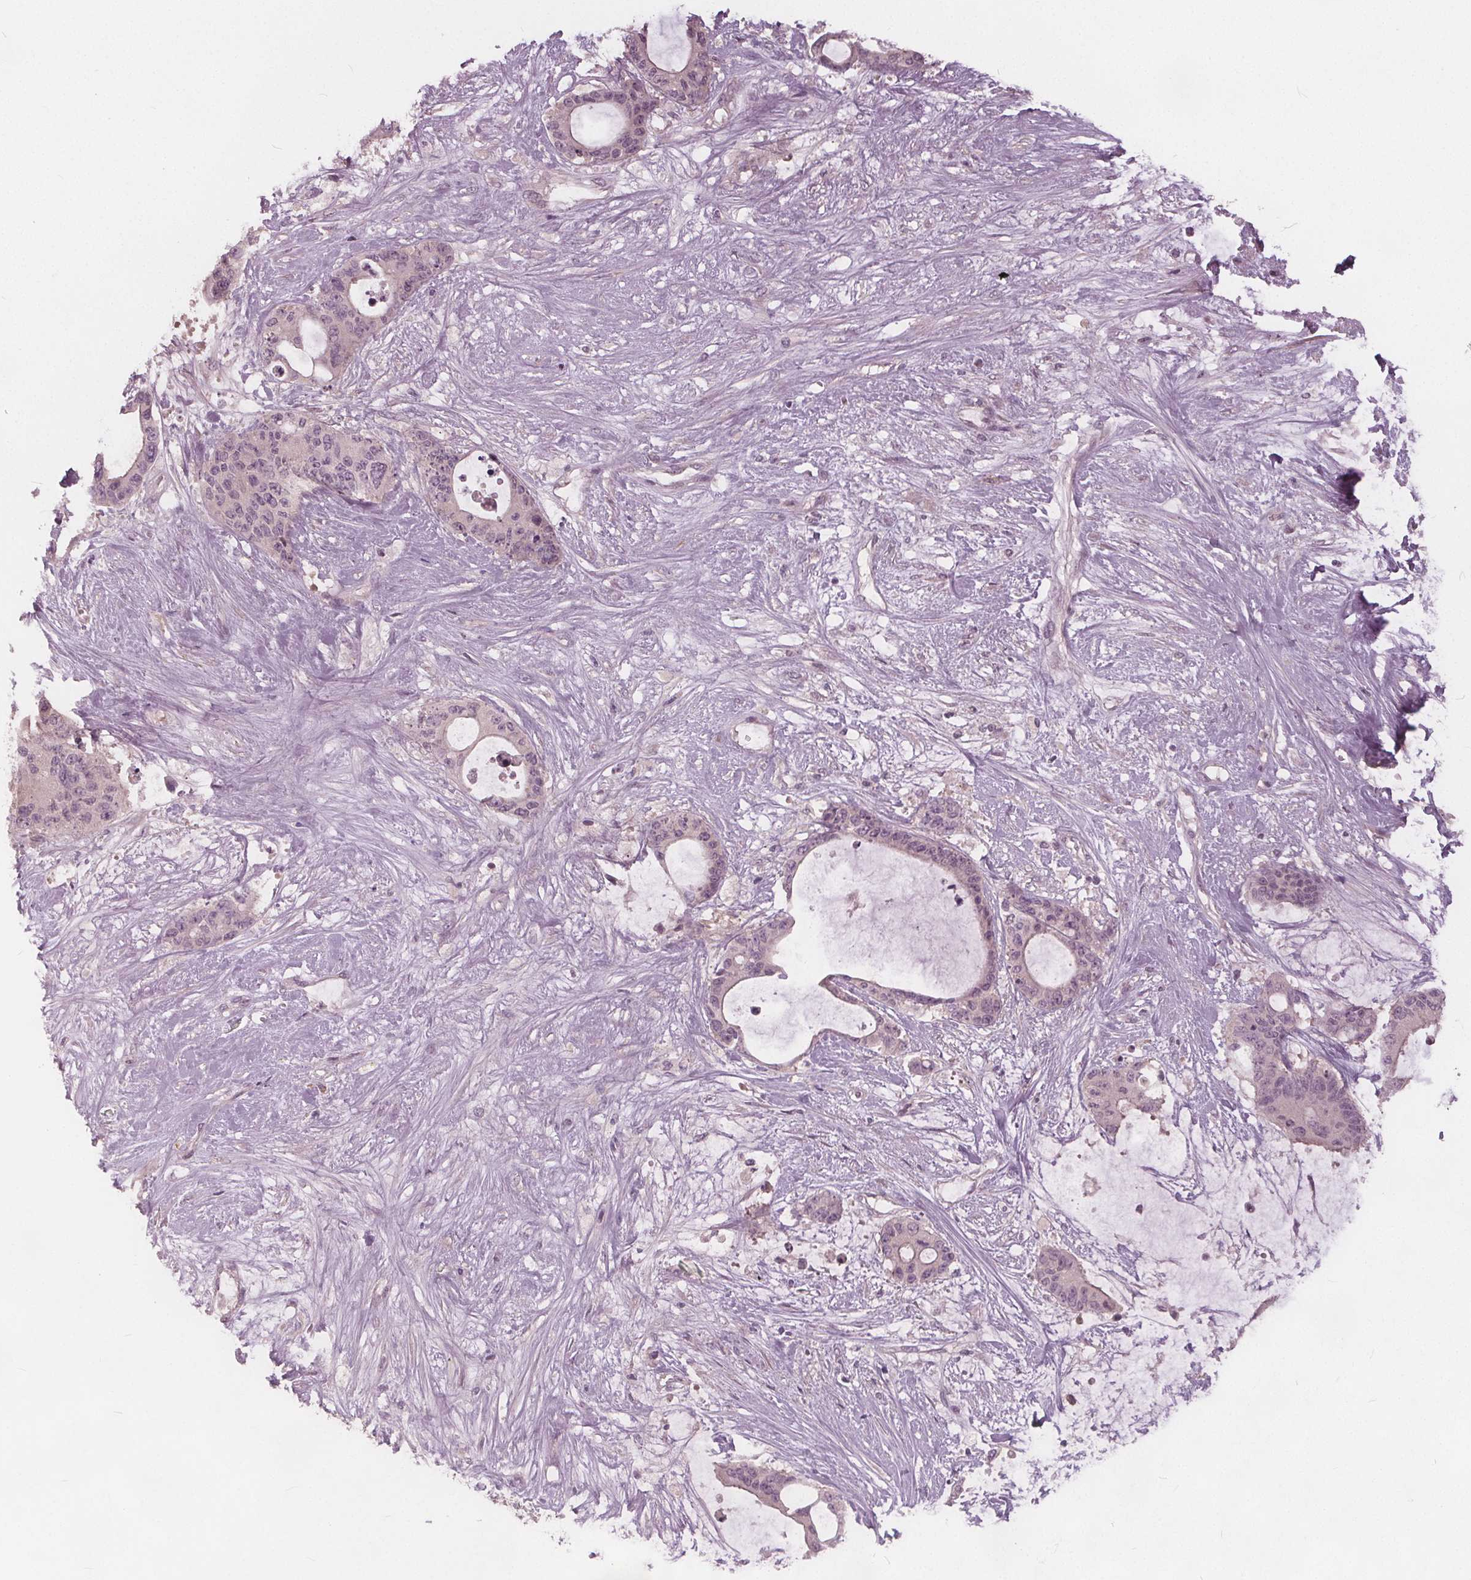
{"staining": {"intensity": "negative", "quantity": "none", "location": "none"}, "tissue": "liver cancer", "cell_type": "Tumor cells", "image_type": "cancer", "snomed": [{"axis": "morphology", "description": "Normal tissue, NOS"}, {"axis": "morphology", "description": "Cholangiocarcinoma"}, {"axis": "topography", "description": "Liver"}, {"axis": "topography", "description": "Peripheral nerve tissue"}], "caption": "Immunohistochemistry (IHC) image of liver cancer stained for a protein (brown), which displays no expression in tumor cells. (DAB immunohistochemistry (IHC) with hematoxylin counter stain).", "gene": "KLK13", "patient": {"sex": "female", "age": 73}}